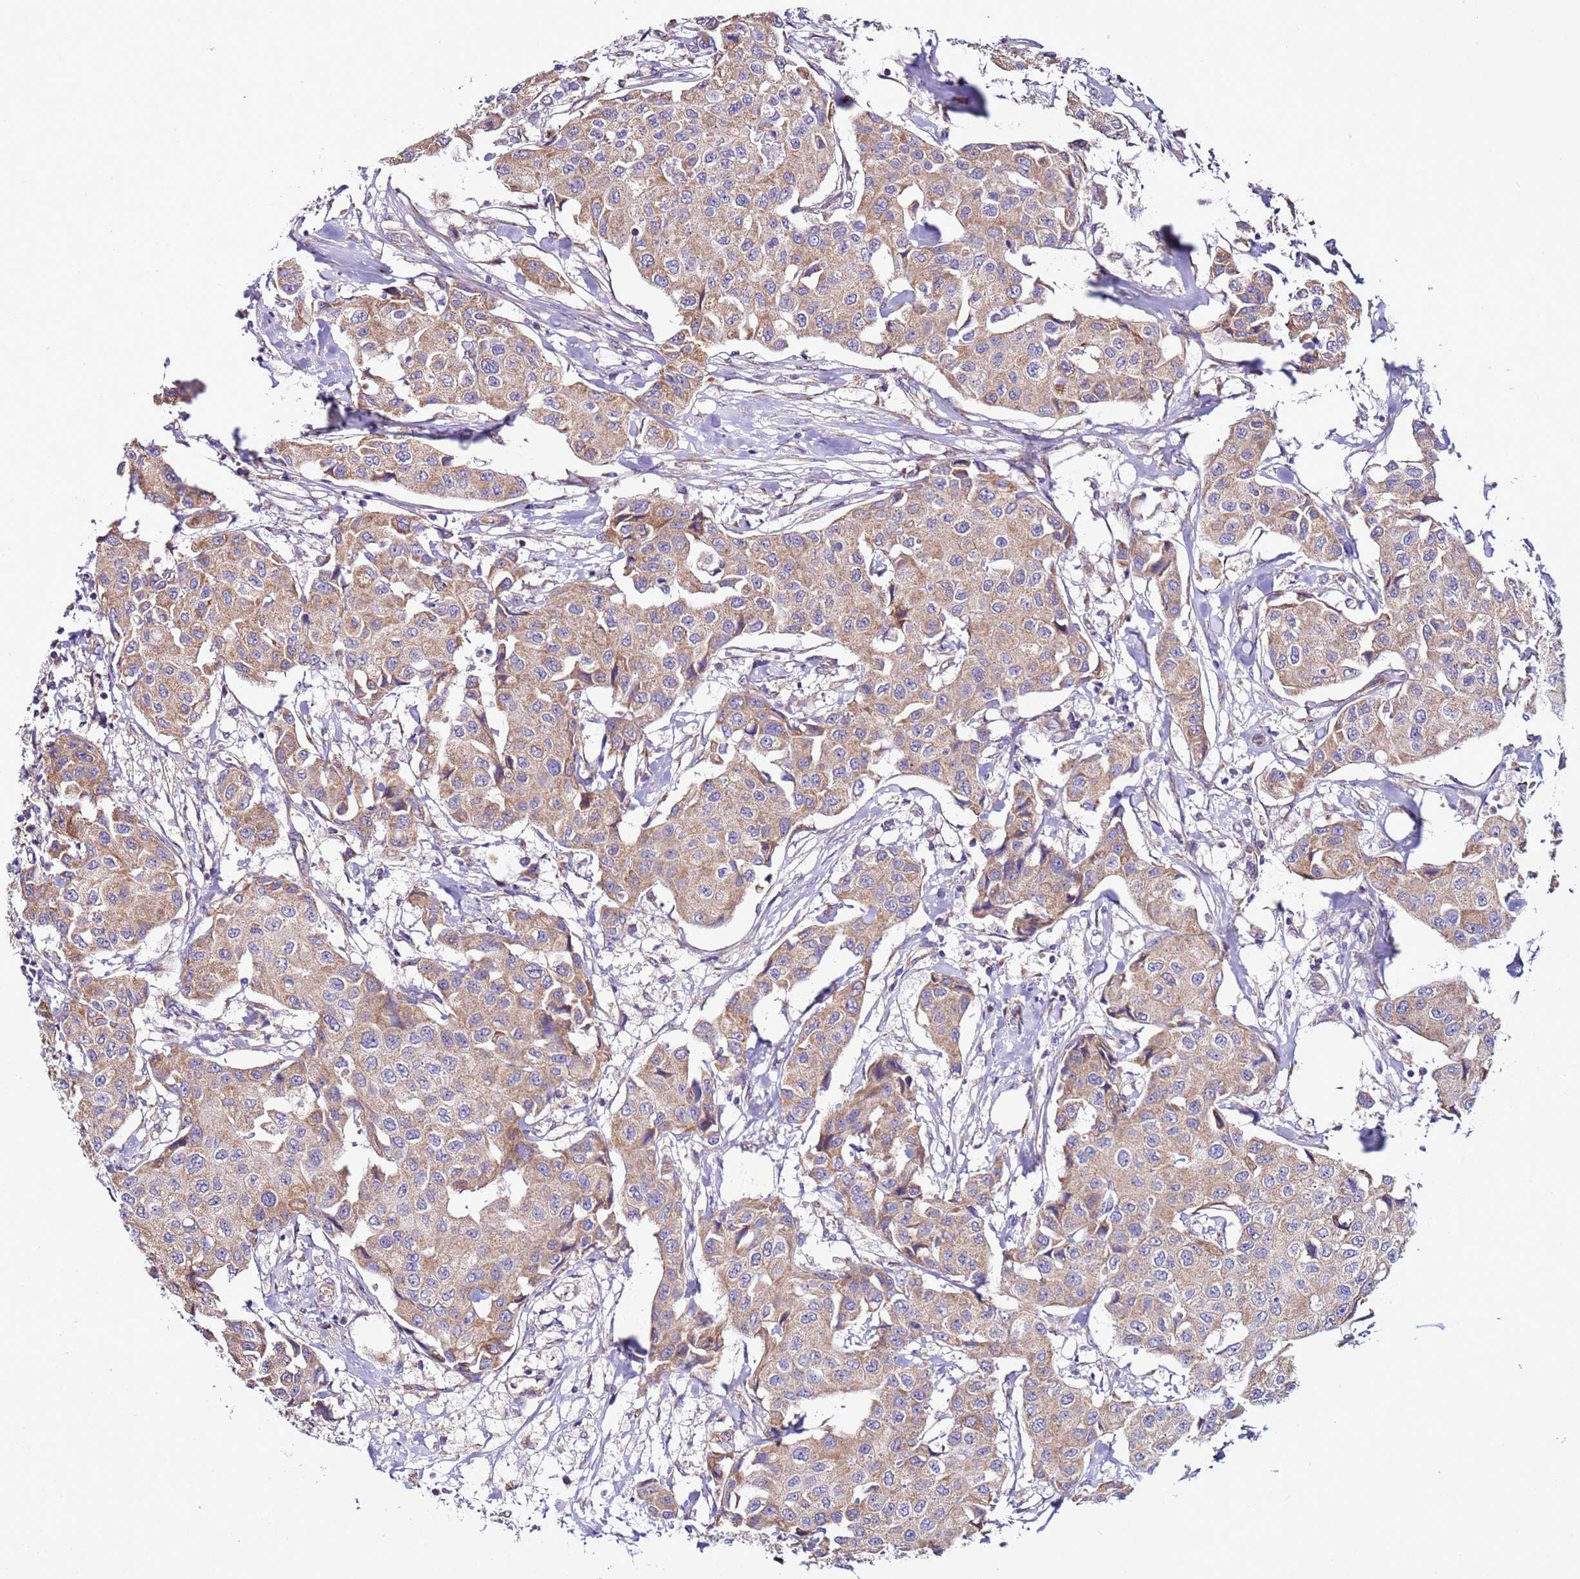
{"staining": {"intensity": "moderate", "quantity": ">75%", "location": "cytoplasmic/membranous"}, "tissue": "breast cancer", "cell_type": "Tumor cells", "image_type": "cancer", "snomed": [{"axis": "morphology", "description": "Duct carcinoma"}, {"axis": "topography", "description": "Breast"}, {"axis": "topography", "description": "Lymph node"}], "caption": "Breast cancer (infiltrating ductal carcinoma) stained with a protein marker displays moderate staining in tumor cells.", "gene": "AHI1", "patient": {"sex": "female", "age": 80}}